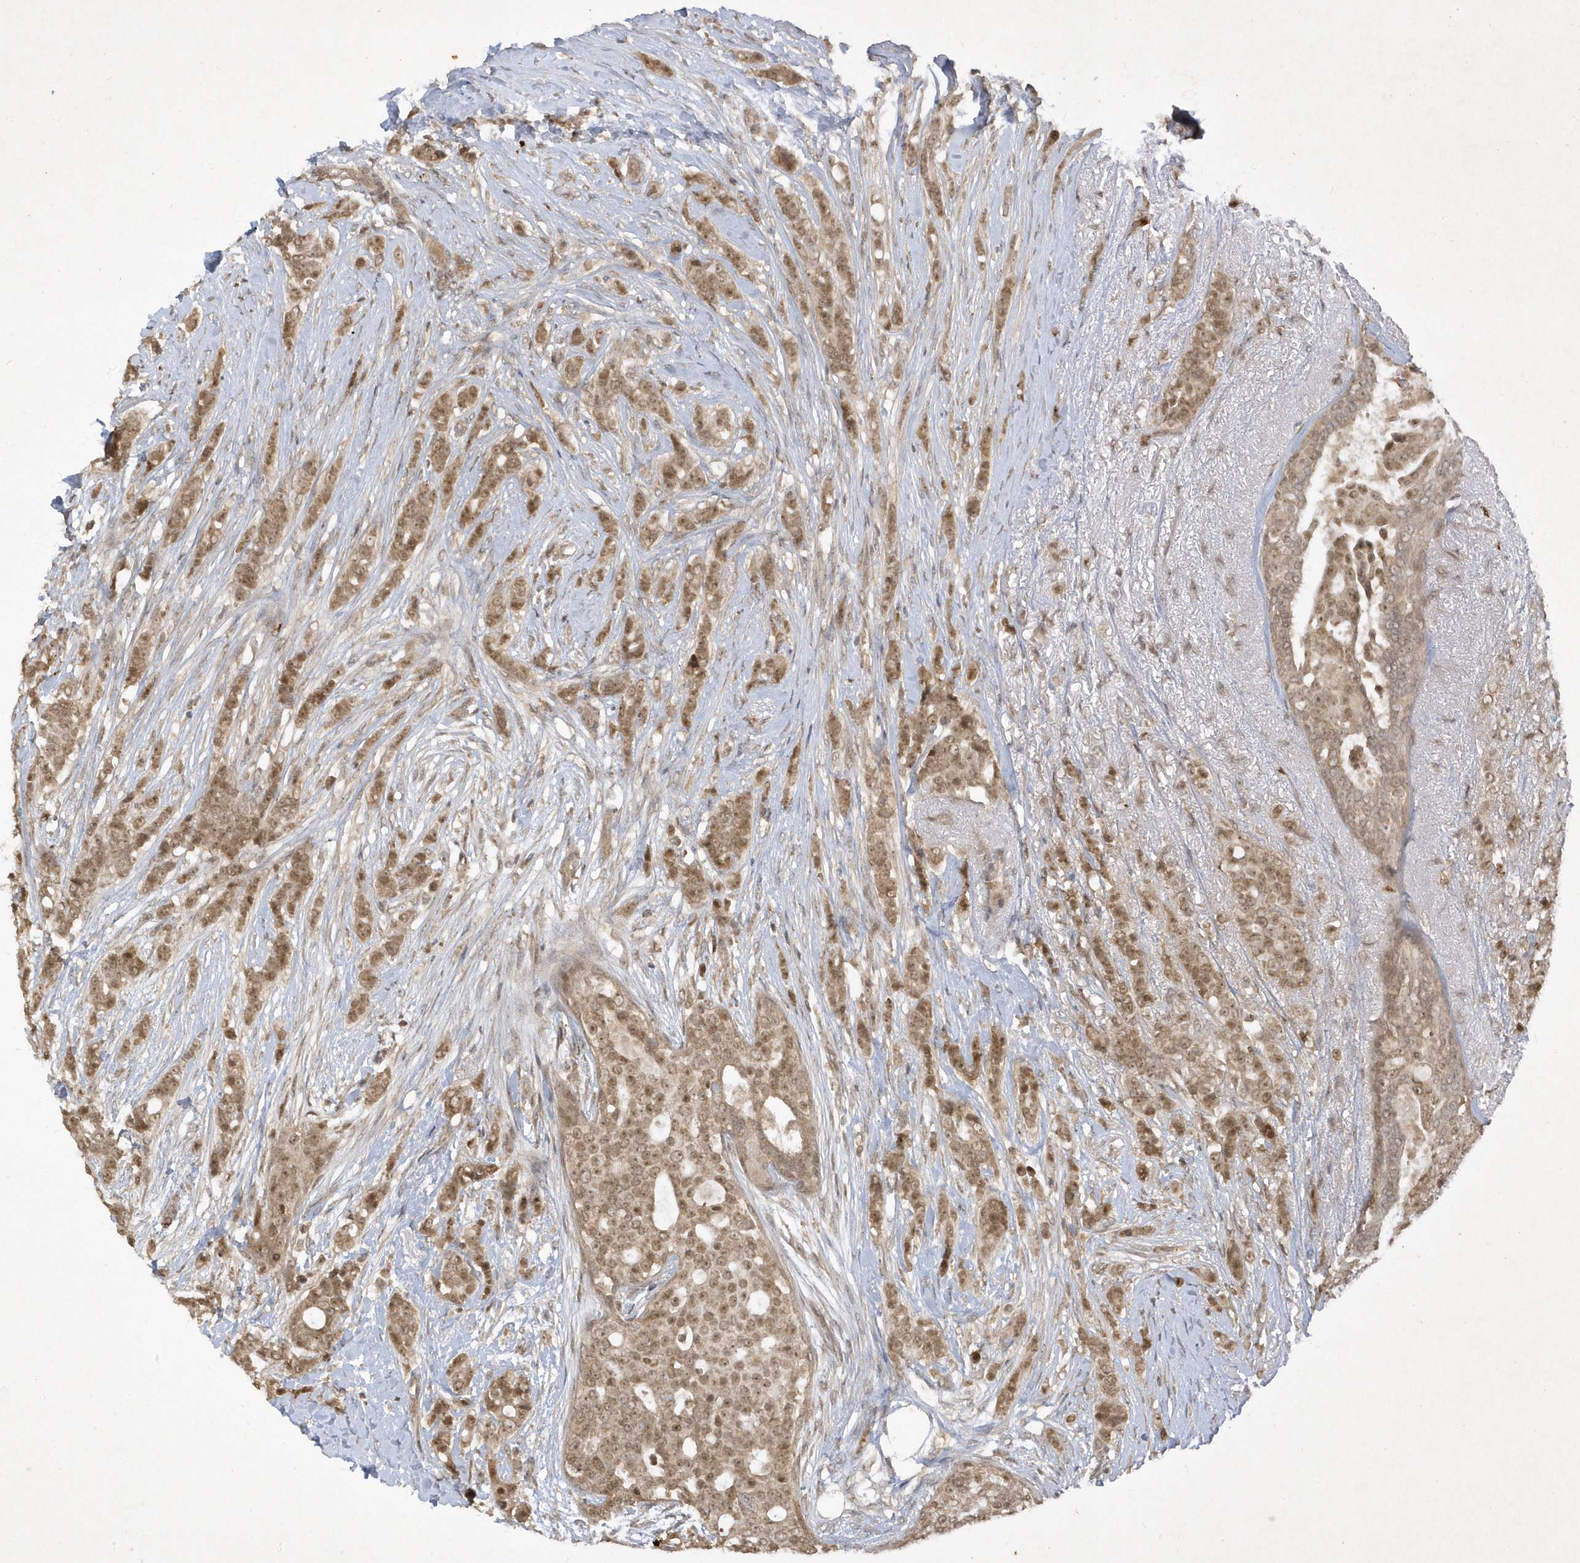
{"staining": {"intensity": "moderate", "quantity": ">75%", "location": "cytoplasmic/membranous,nuclear"}, "tissue": "breast cancer", "cell_type": "Tumor cells", "image_type": "cancer", "snomed": [{"axis": "morphology", "description": "Lobular carcinoma"}, {"axis": "topography", "description": "Breast"}], "caption": "Protein analysis of lobular carcinoma (breast) tissue displays moderate cytoplasmic/membranous and nuclear expression in about >75% of tumor cells.", "gene": "ZNF213", "patient": {"sex": "female", "age": 51}}